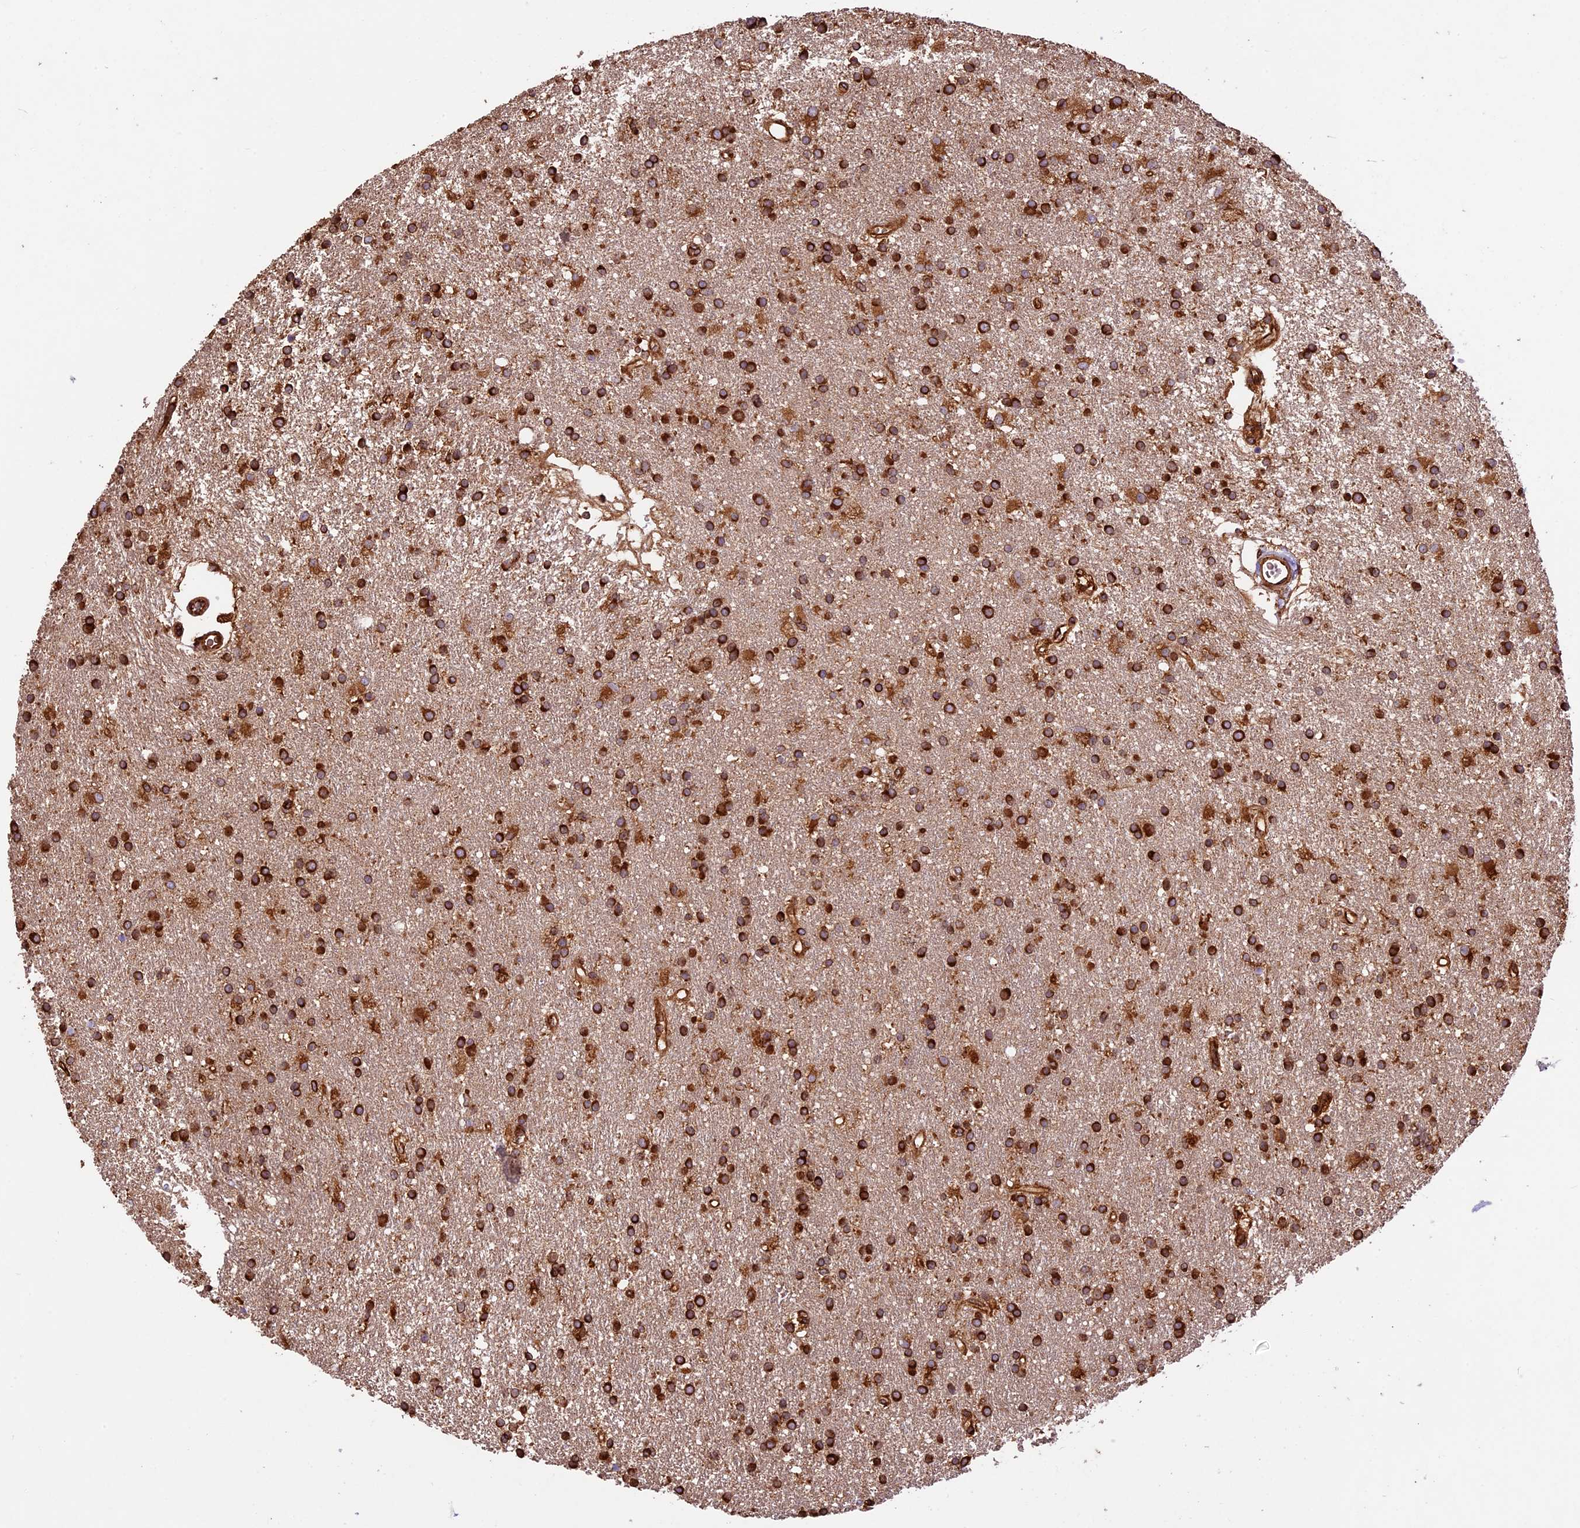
{"staining": {"intensity": "strong", "quantity": ">75%", "location": "cytoplasmic/membranous"}, "tissue": "glioma", "cell_type": "Tumor cells", "image_type": "cancer", "snomed": [{"axis": "morphology", "description": "Glioma, malignant, High grade"}, {"axis": "topography", "description": "Brain"}], "caption": "An immunohistochemistry (IHC) histopathology image of neoplastic tissue is shown. Protein staining in brown labels strong cytoplasmic/membranous positivity in malignant high-grade glioma within tumor cells.", "gene": "KARS1", "patient": {"sex": "male", "age": 77}}